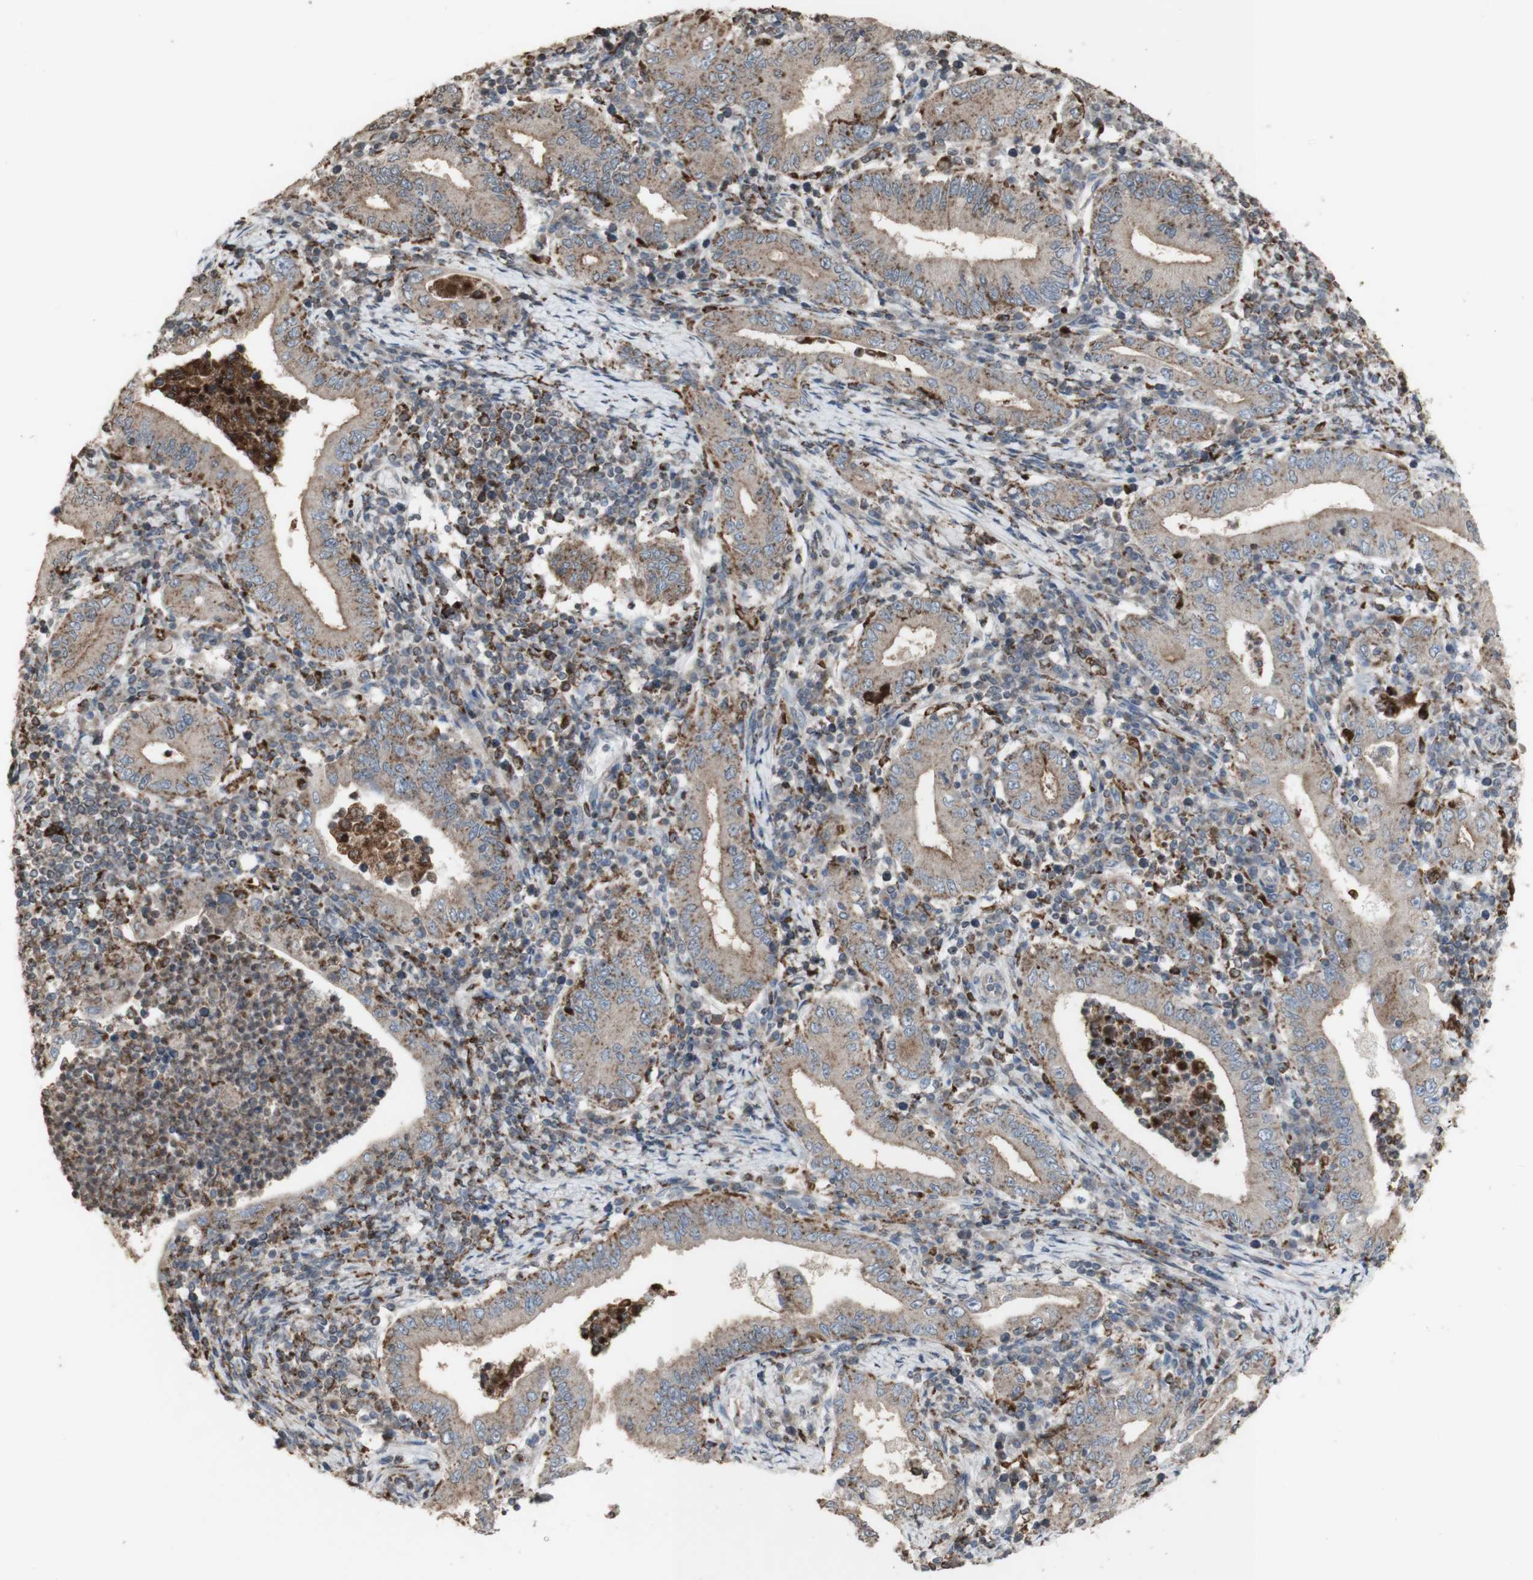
{"staining": {"intensity": "weak", "quantity": ">75%", "location": "cytoplasmic/membranous"}, "tissue": "stomach cancer", "cell_type": "Tumor cells", "image_type": "cancer", "snomed": [{"axis": "morphology", "description": "Normal tissue, NOS"}, {"axis": "morphology", "description": "Adenocarcinoma, NOS"}, {"axis": "topography", "description": "Esophagus"}, {"axis": "topography", "description": "Stomach, upper"}, {"axis": "topography", "description": "Peripheral nerve tissue"}], "caption": "Stomach cancer (adenocarcinoma) stained with a brown dye reveals weak cytoplasmic/membranous positive staining in about >75% of tumor cells.", "gene": "ATP6V1E1", "patient": {"sex": "male", "age": 62}}